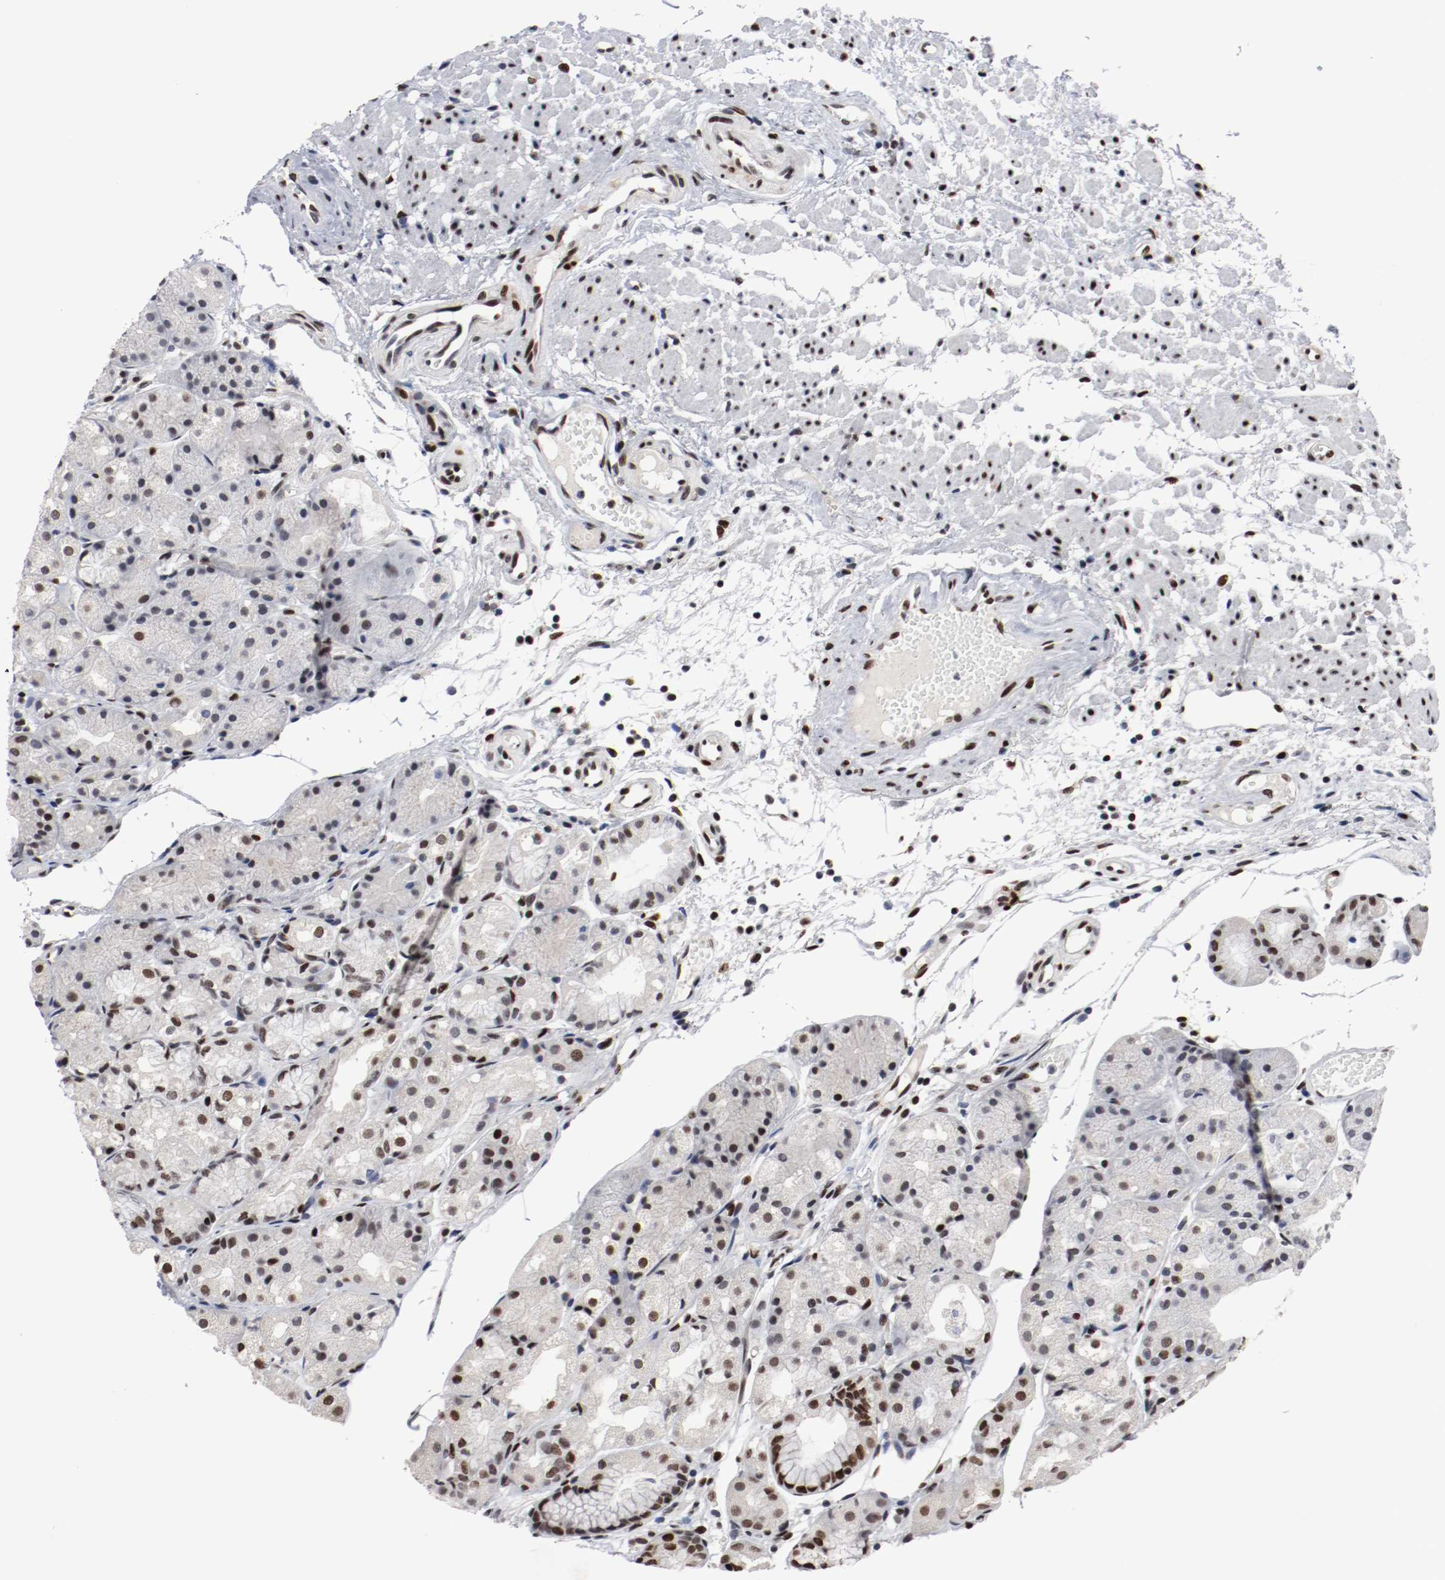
{"staining": {"intensity": "strong", "quantity": "25%-75%", "location": "nuclear"}, "tissue": "stomach", "cell_type": "Glandular cells", "image_type": "normal", "snomed": [{"axis": "morphology", "description": "Normal tissue, NOS"}, {"axis": "topography", "description": "Stomach, upper"}], "caption": "Immunohistochemical staining of unremarkable human stomach shows high levels of strong nuclear staining in about 25%-75% of glandular cells.", "gene": "MEF2D", "patient": {"sex": "male", "age": 72}}